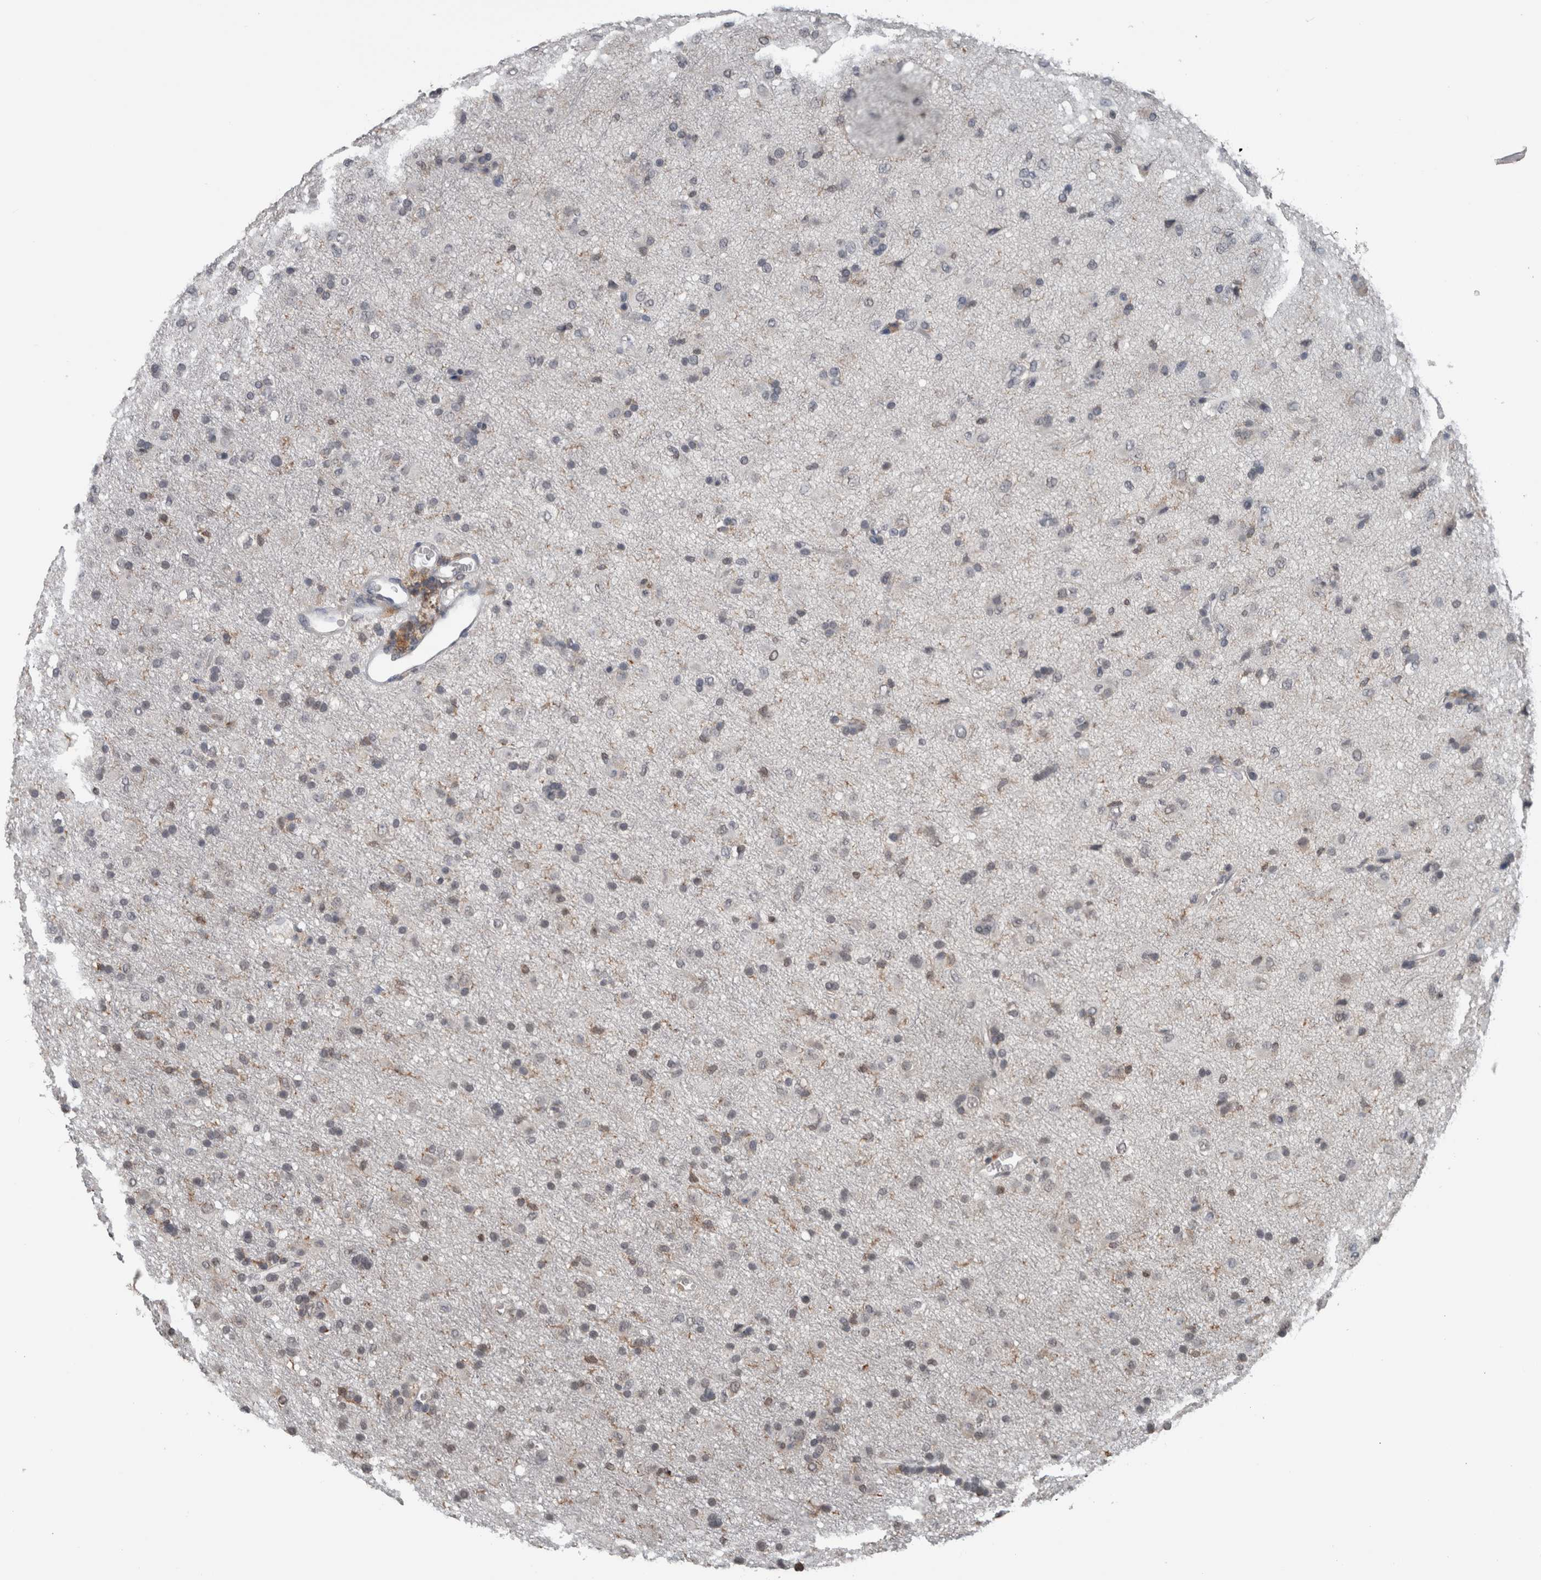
{"staining": {"intensity": "negative", "quantity": "none", "location": "none"}, "tissue": "glioma", "cell_type": "Tumor cells", "image_type": "cancer", "snomed": [{"axis": "morphology", "description": "Glioma, malignant, Low grade"}, {"axis": "topography", "description": "Brain"}], "caption": "Protein analysis of glioma reveals no significant staining in tumor cells.", "gene": "MAFF", "patient": {"sex": "male", "age": 65}}